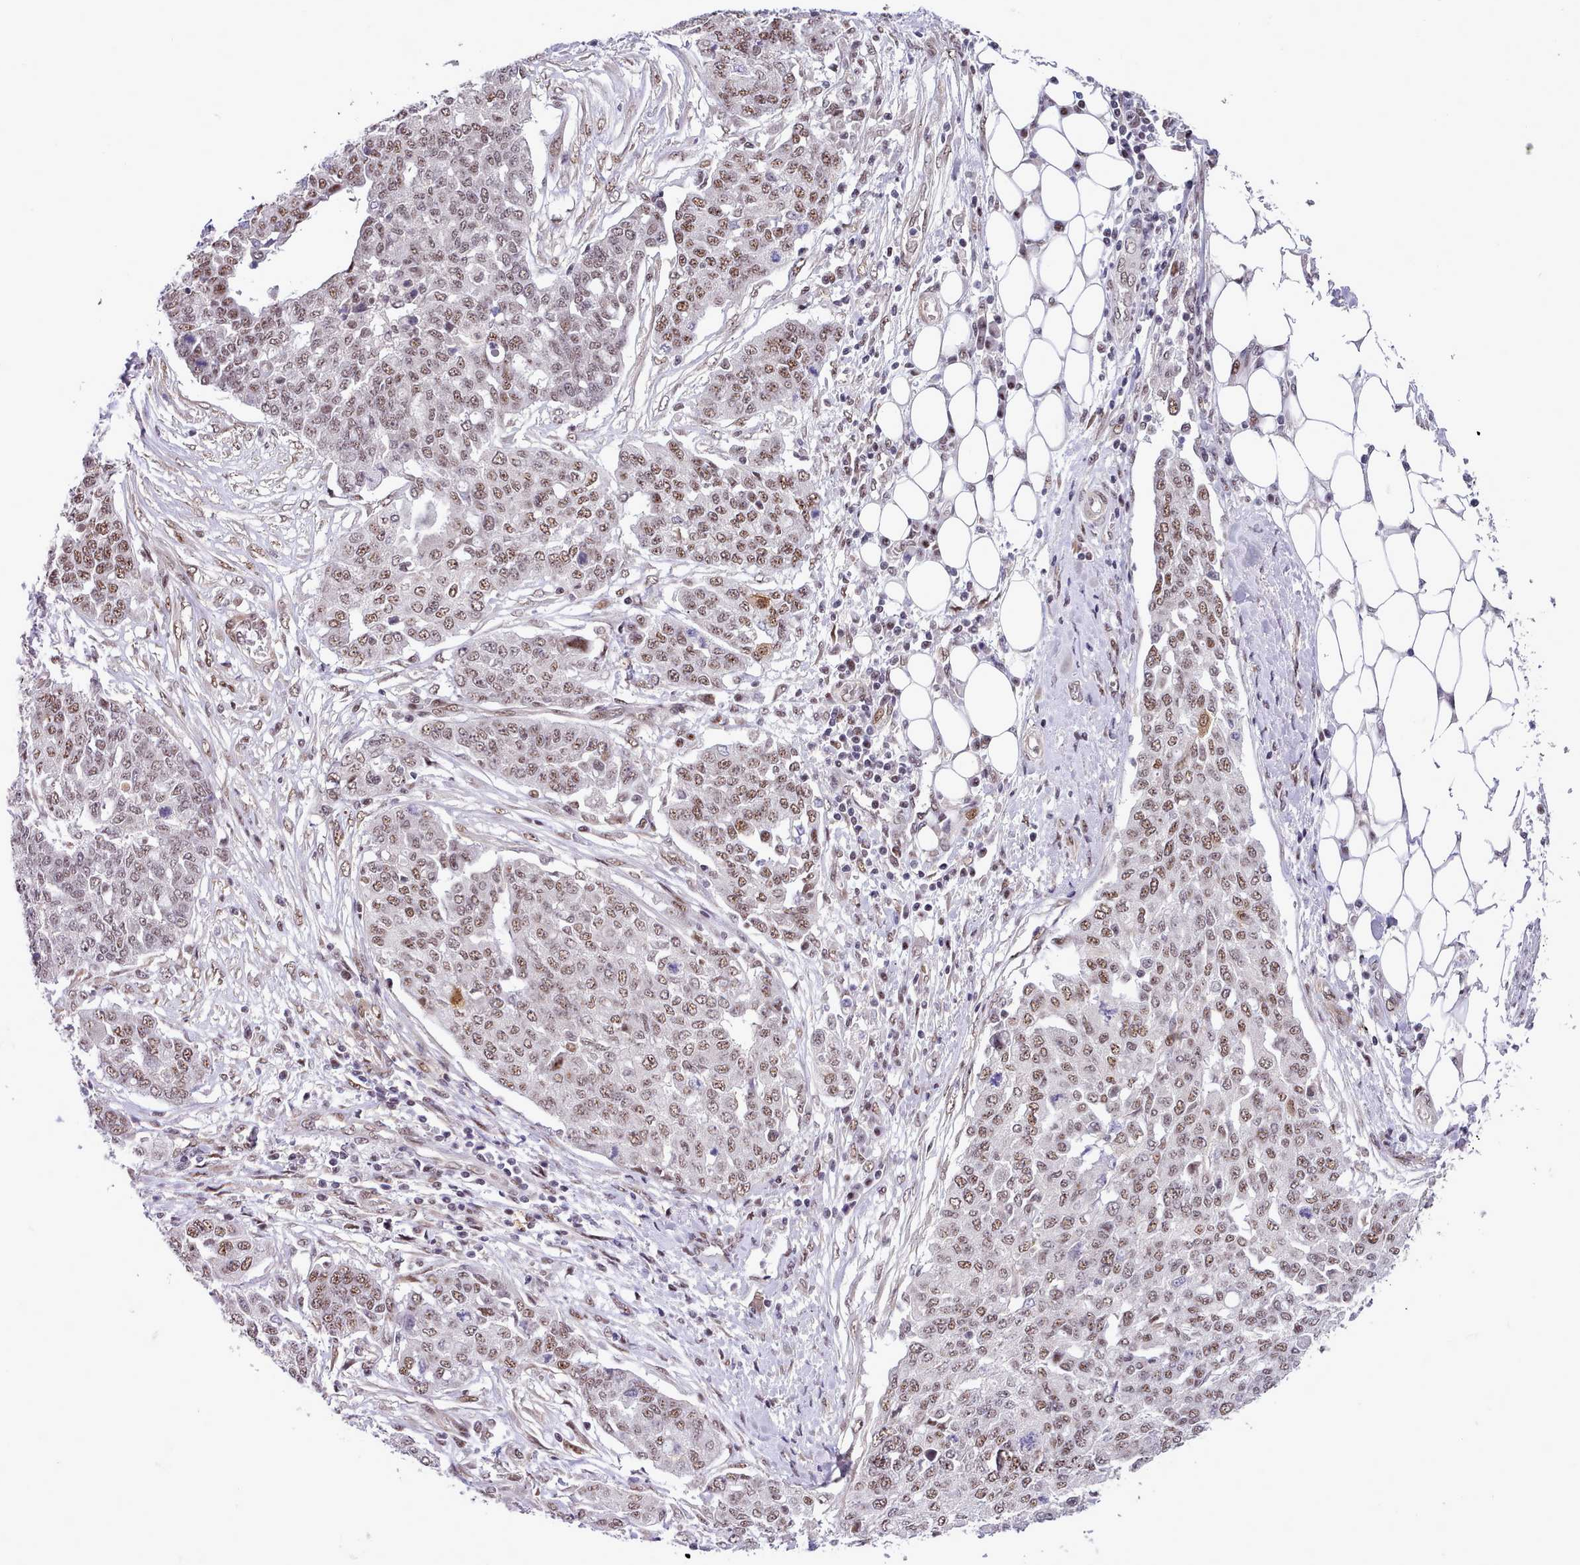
{"staining": {"intensity": "moderate", "quantity": ">75%", "location": "nuclear"}, "tissue": "ovarian cancer", "cell_type": "Tumor cells", "image_type": "cancer", "snomed": [{"axis": "morphology", "description": "Cystadenocarcinoma, serous, NOS"}, {"axis": "topography", "description": "Soft tissue"}, {"axis": "topography", "description": "Ovary"}], "caption": "High-magnification brightfield microscopy of ovarian cancer (serous cystadenocarcinoma) stained with DAB (brown) and counterstained with hematoxylin (blue). tumor cells exhibit moderate nuclear positivity is identified in approximately>75% of cells. (brown staining indicates protein expression, while blue staining denotes nuclei).", "gene": "HOXB7", "patient": {"sex": "female", "age": 57}}